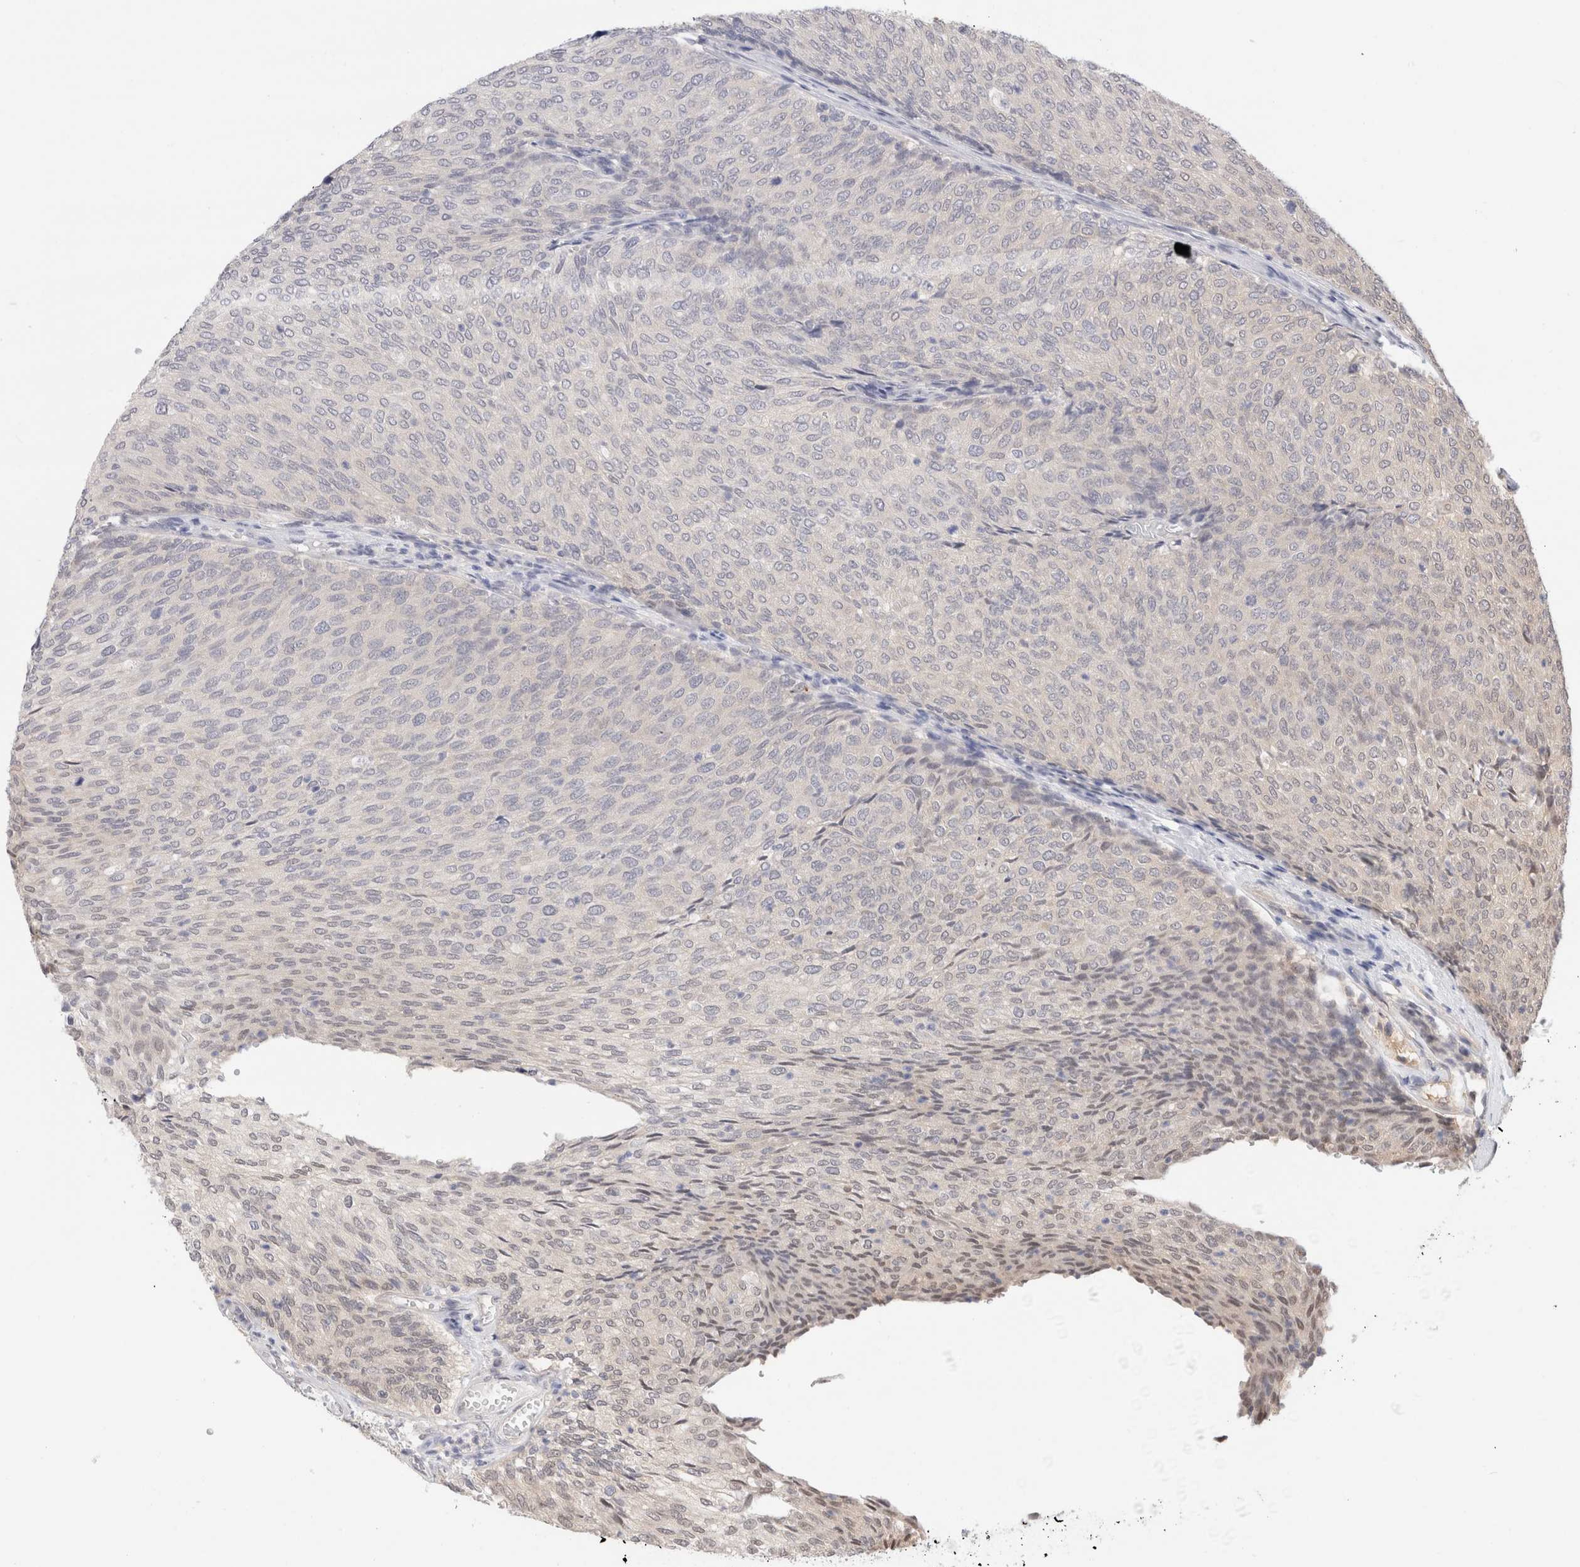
{"staining": {"intensity": "negative", "quantity": "none", "location": "none"}, "tissue": "urothelial cancer", "cell_type": "Tumor cells", "image_type": "cancer", "snomed": [{"axis": "morphology", "description": "Urothelial carcinoma, Low grade"}, {"axis": "topography", "description": "Urinary bladder"}], "caption": "This is a micrograph of immunohistochemistry (IHC) staining of urothelial carcinoma (low-grade), which shows no positivity in tumor cells.", "gene": "C17orf97", "patient": {"sex": "female", "age": 79}}